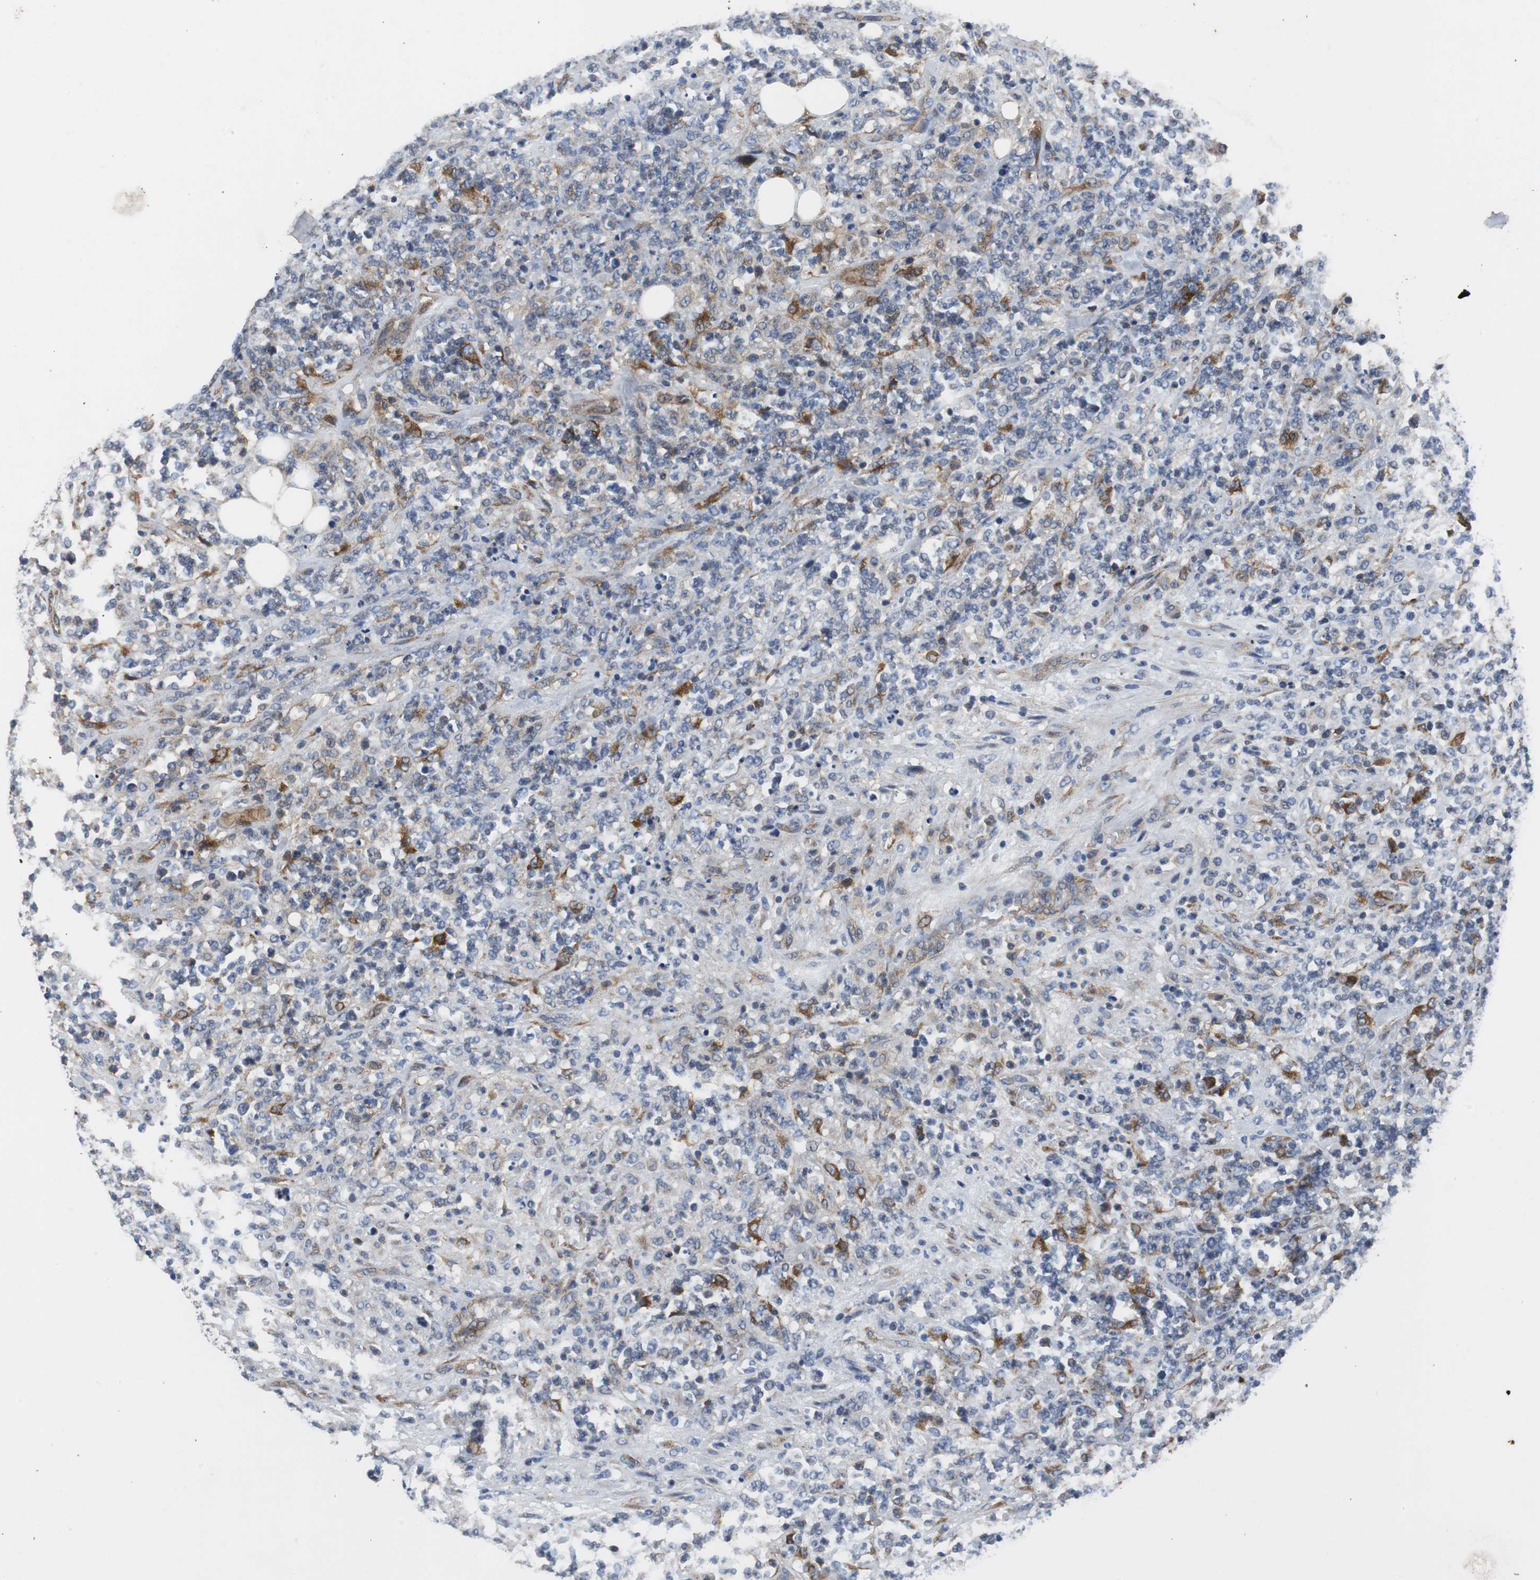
{"staining": {"intensity": "weak", "quantity": "25%-75%", "location": "cytoplasmic/membranous"}, "tissue": "lymphoma", "cell_type": "Tumor cells", "image_type": "cancer", "snomed": [{"axis": "morphology", "description": "Malignant lymphoma, non-Hodgkin's type, High grade"}, {"axis": "topography", "description": "Soft tissue"}], "caption": "Immunohistochemical staining of lymphoma shows low levels of weak cytoplasmic/membranous protein expression in approximately 25%-75% of tumor cells.", "gene": "ISCU", "patient": {"sex": "male", "age": 18}}